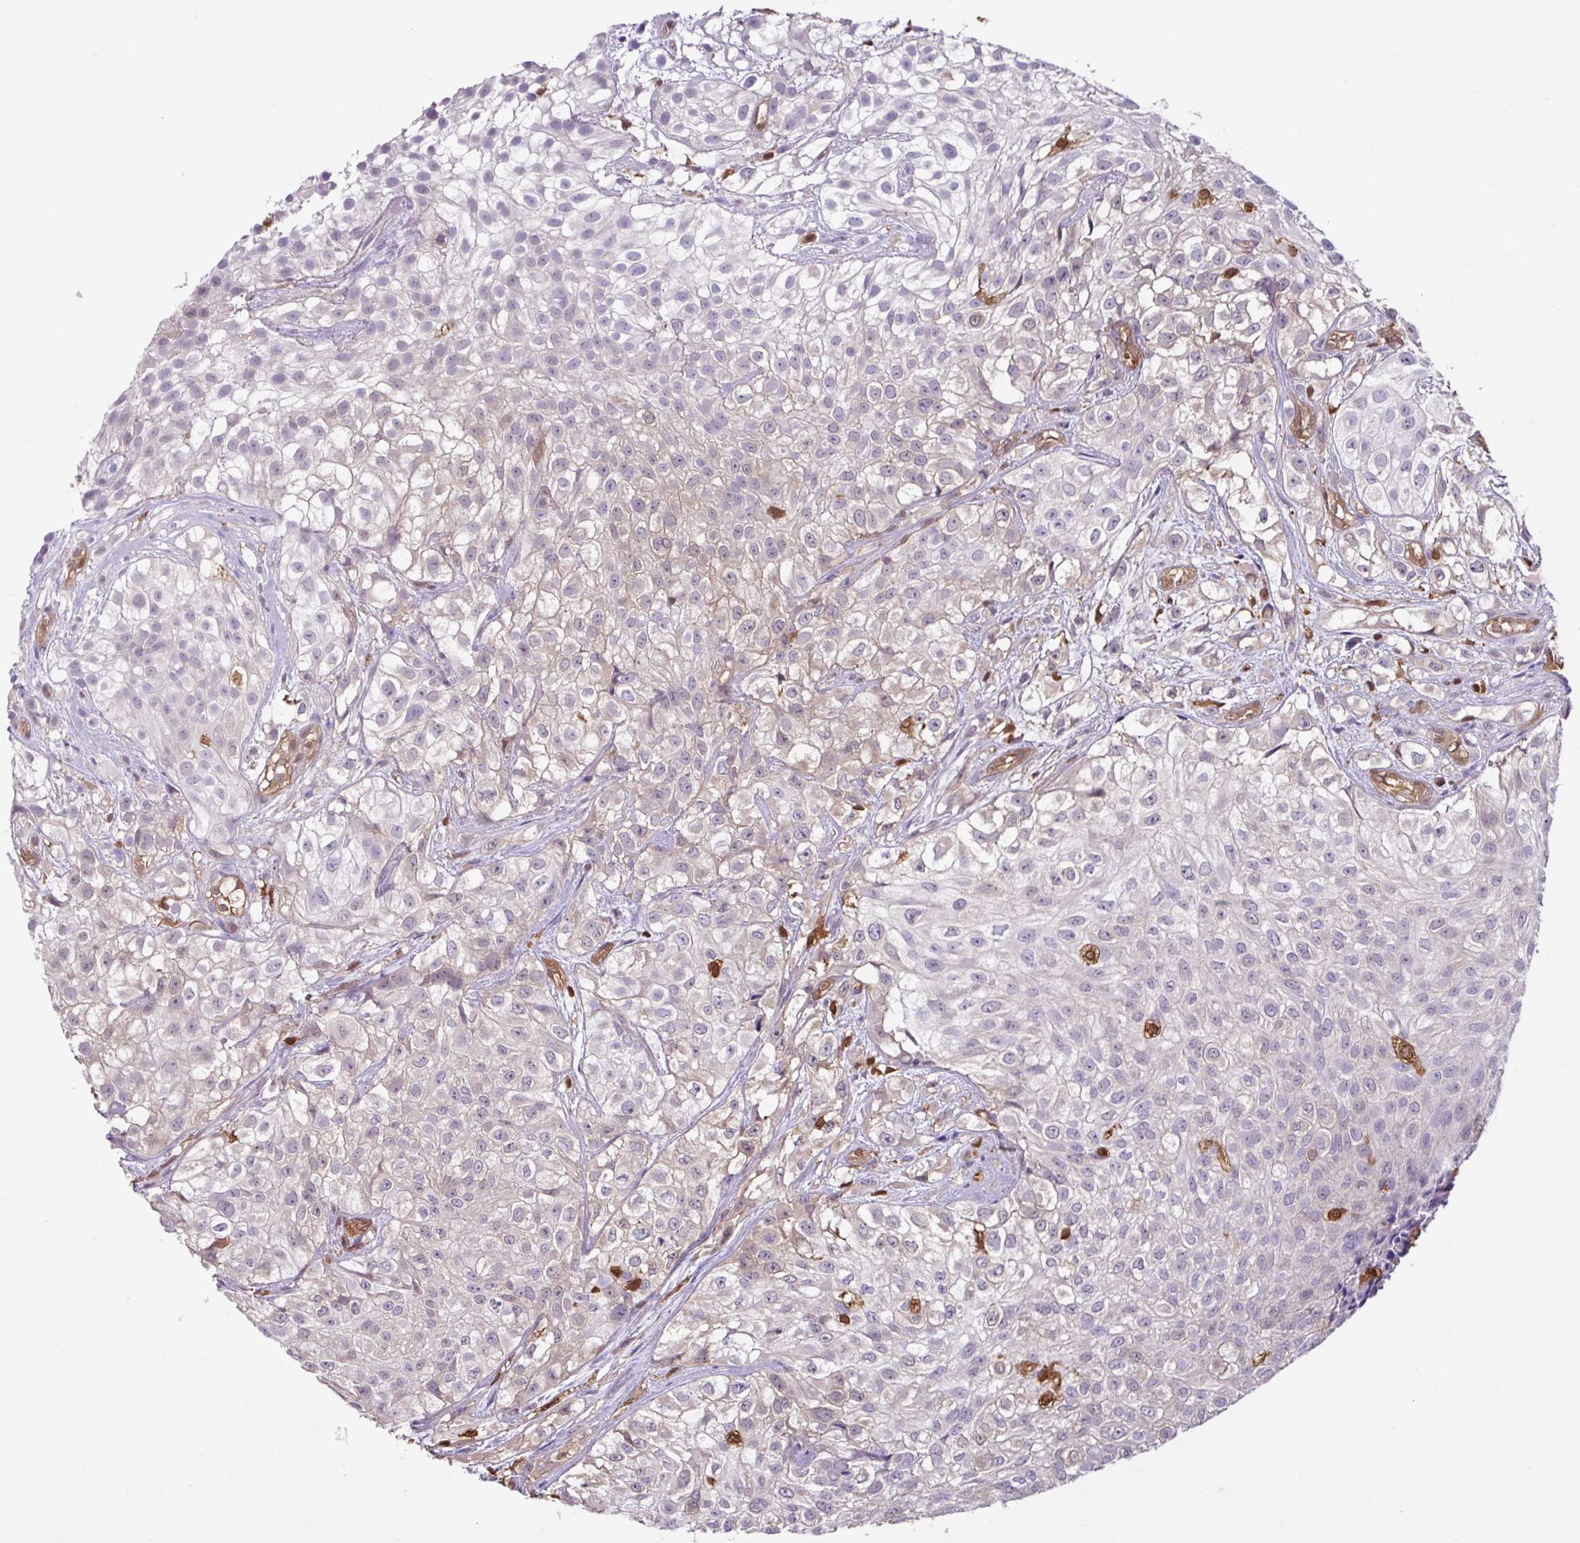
{"staining": {"intensity": "negative", "quantity": "none", "location": "none"}, "tissue": "urothelial cancer", "cell_type": "Tumor cells", "image_type": "cancer", "snomed": [{"axis": "morphology", "description": "Urothelial carcinoma, High grade"}, {"axis": "topography", "description": "Urinary bladder"}], "caption": "Photomicrograph shows no significant protein staining in tumor cells of urothelial carcinoma (high-grade).", "gene": "ARHGDIB", "patient": {"sex": "male", "age": 56}}